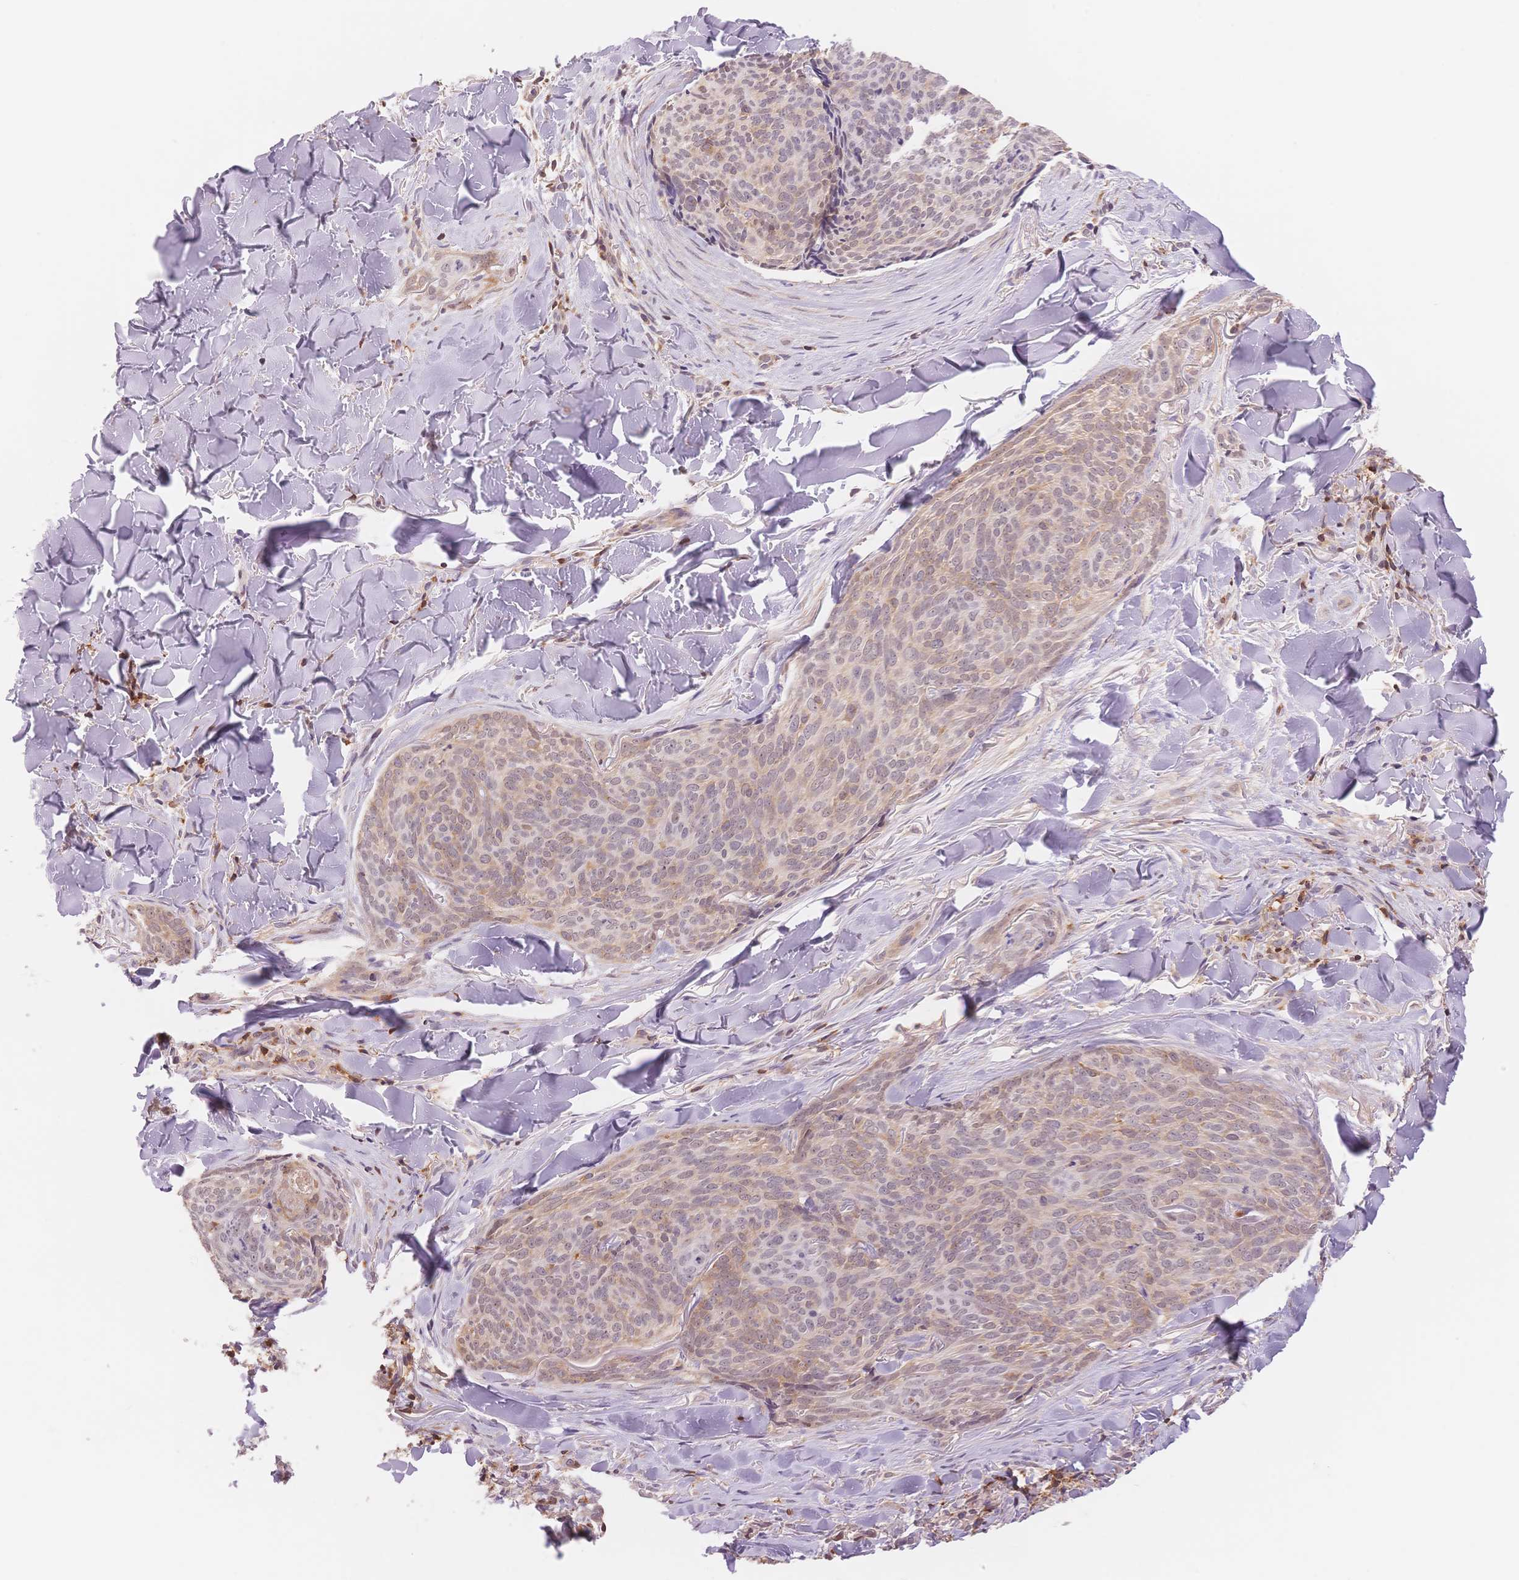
{"staining": {"intensity": "weak", "quantity": "25%-75%", "location": "cytoplasmic/membranous"}, "tissue": "skin cancer", "cell_type": "Tumor cells", "image_type": "cancer", "snomed": [{"axis": "morphology", "description": "Basal cell carcinoma"}, {"axis": "topography", "description": "Skin"}], "caption": "Brown immunohistochemical staining in human skin basal cell carcinoma shows weak cytoplasmic/membranous staining in about 25%-75% of tumor cells.", "gene": "STK39", "patient": {"sex": "female", "age": 82}}